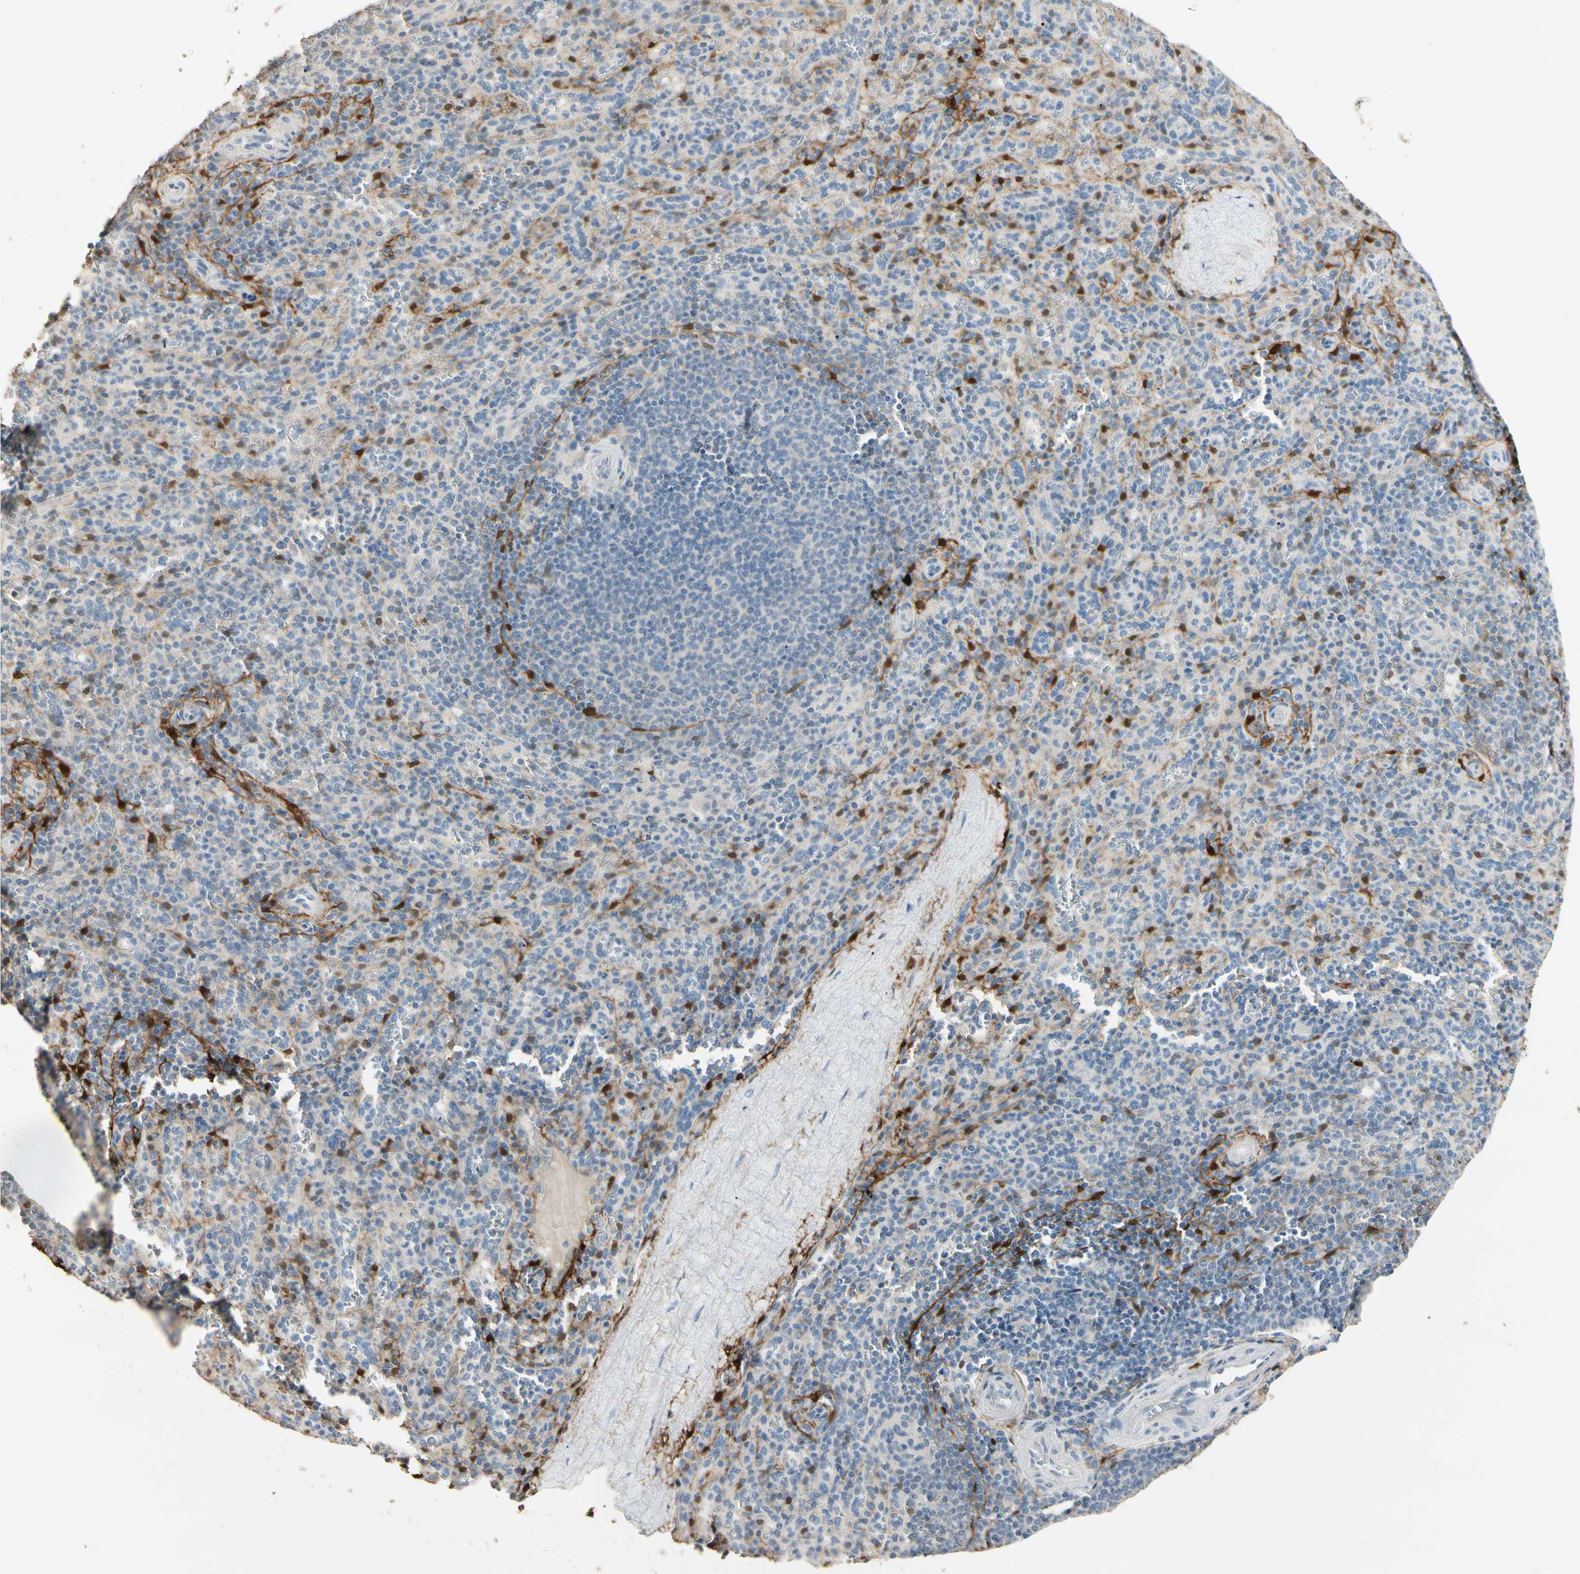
{"staining": {"intensity": "strong", "quantity": "<25%", "location": "cytoplasmic/membranous,nuclear"}, "tissue": "spleen", "cell_type": "Cells in red pulp", "image_type": "normal", "snomed": [{"axis": "morphology", "description": "Normal tissue, NOS"}, {"axis": "topography", "description": "Spleen"}], "caption": "High-power microscopy captured an immunohistochemistry image of unremarkable spleen, revealing strong cytoplasmic/membranous,nuclear expression in approximately <25% of cells in red pulp. Using DAB (3,3'-diaminobenzidine) (brown) and hematoxylin (blue) stains, captured at high magnification using brightfield microscopy.", "gene": "GNE", "patient": {"sex": "male", "age": 36}}